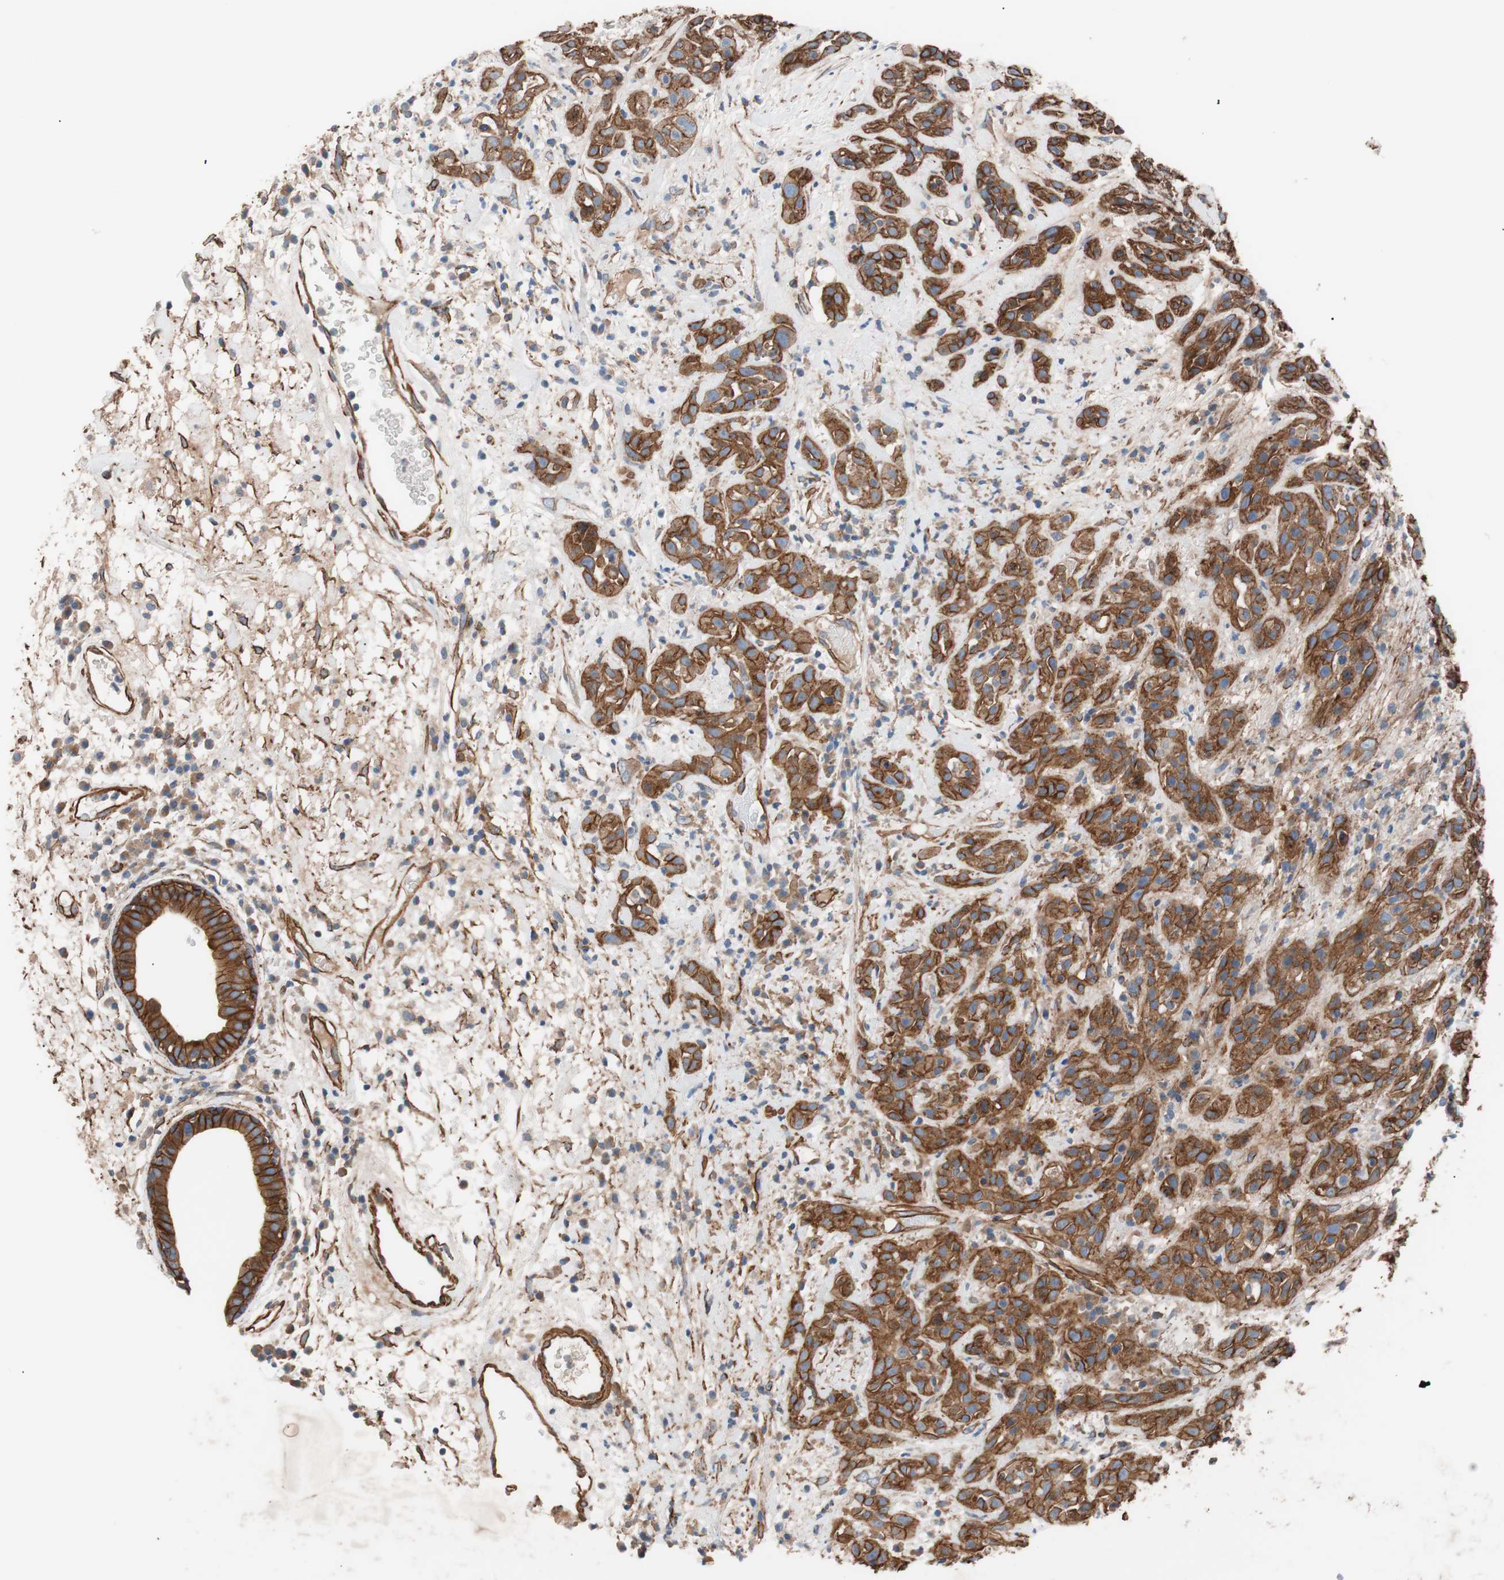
{"staining": {"intensity": "strong", "quantity": ">75%", "location": "cytoplasmic/membranous"}, "tissue": "head and neck cancer", "cell_type": "Tumor cells", "image_type": "cancer", "snomed": [{"axis": "morphology", "description": "Squamous cell carcinoma, NOS"}, {"axis": "topography", "description": "Head-Neck"}], "caption": "Head and neck cancer (squamous cell carcinoma) stained with a protein marker reveals strong staining in tumor cells.", "gene": "SPINT1", "patient": {"sex": "male", "age": 62}}